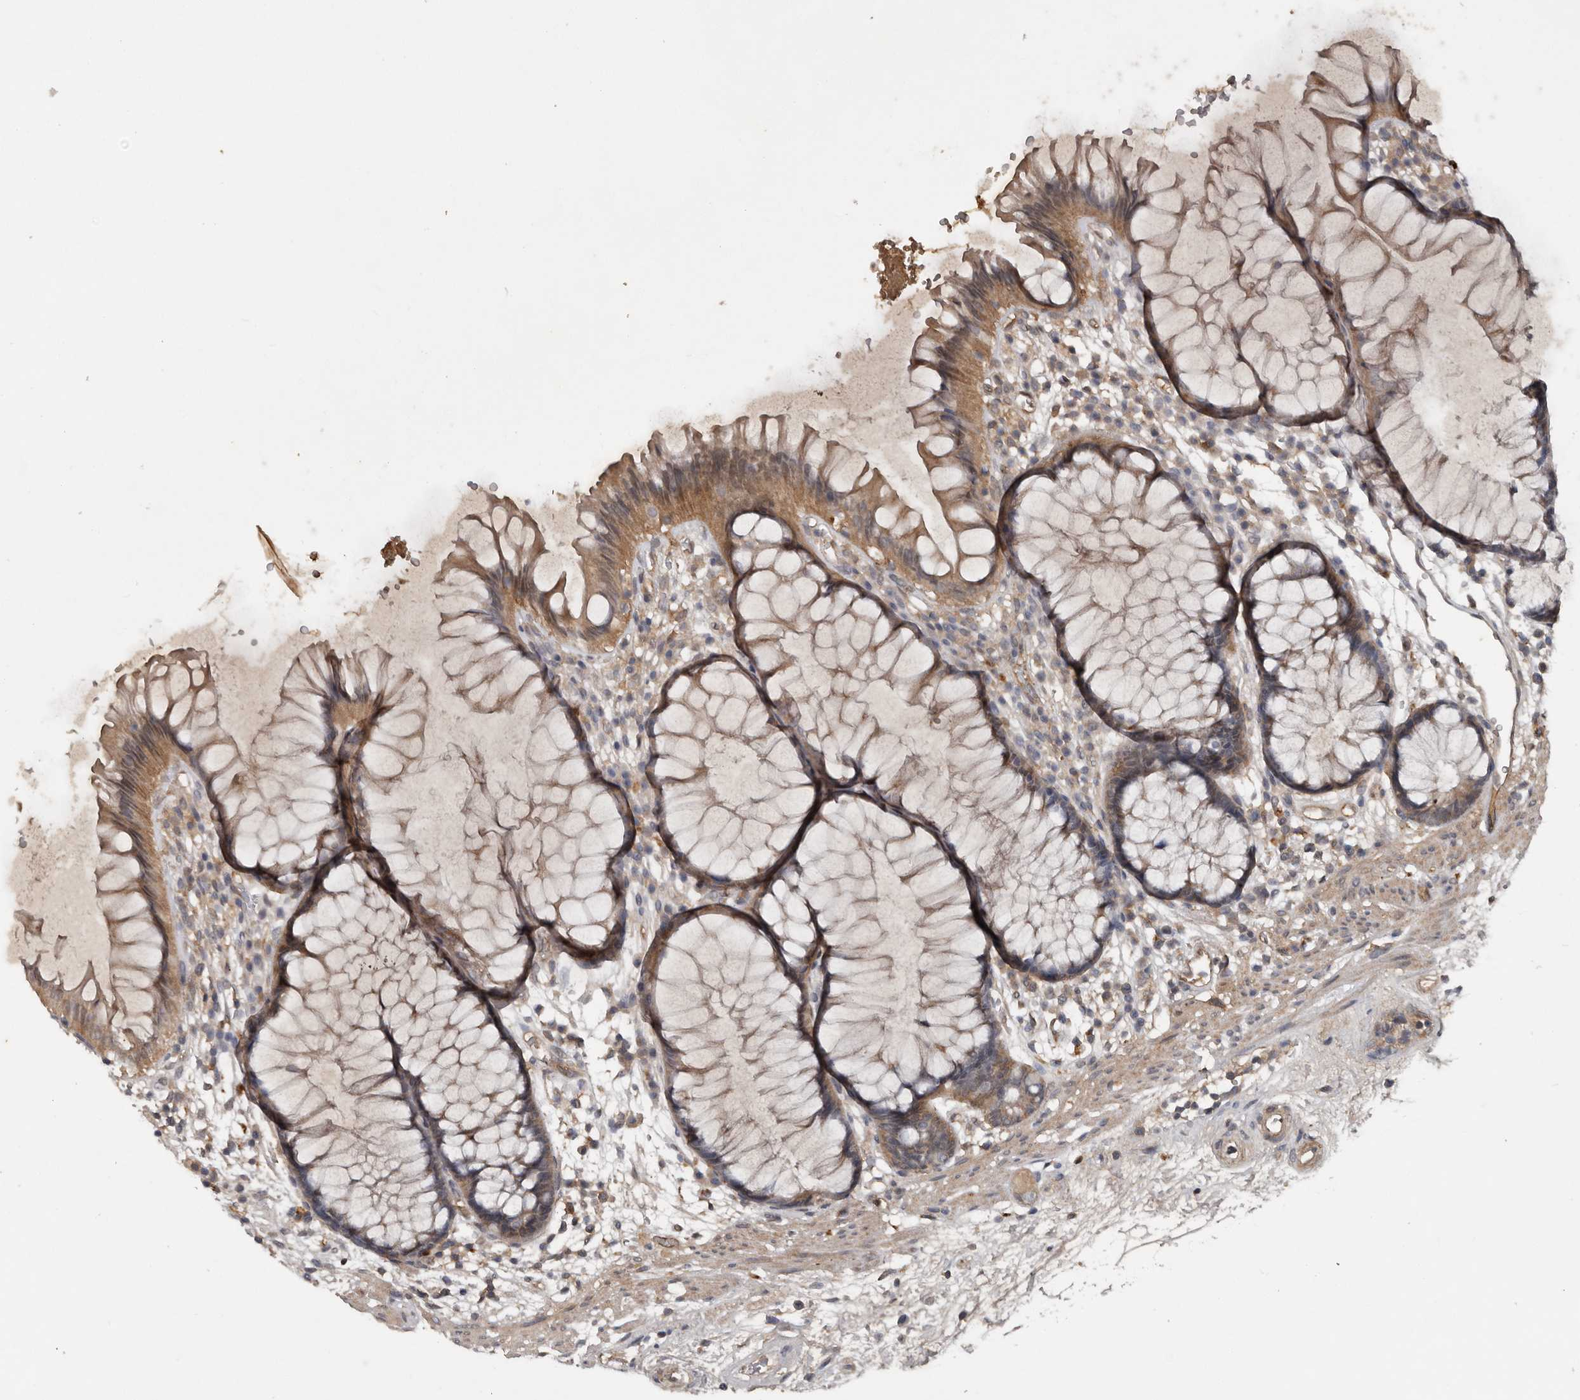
{"staining": {"intensity": "moderate", "quantity": ">75%", "location": "cytoplasmic/membranous"}, "tissue": "rectum", "cell_type": "Glandular cells", "image_type": "normal", "snomed": [{"axis": "morphology", "description": "Normal tissue, NOS"}, {"axis": "topography", "description": "Rectum"}], "caption": "Protein analysis of benign rectum shows moderate cytoplasmic/membranous staining in approximately >75% of glandular cells.", "gene": "DNAJB4", "patient": {"sex": "male", "age": 51}}